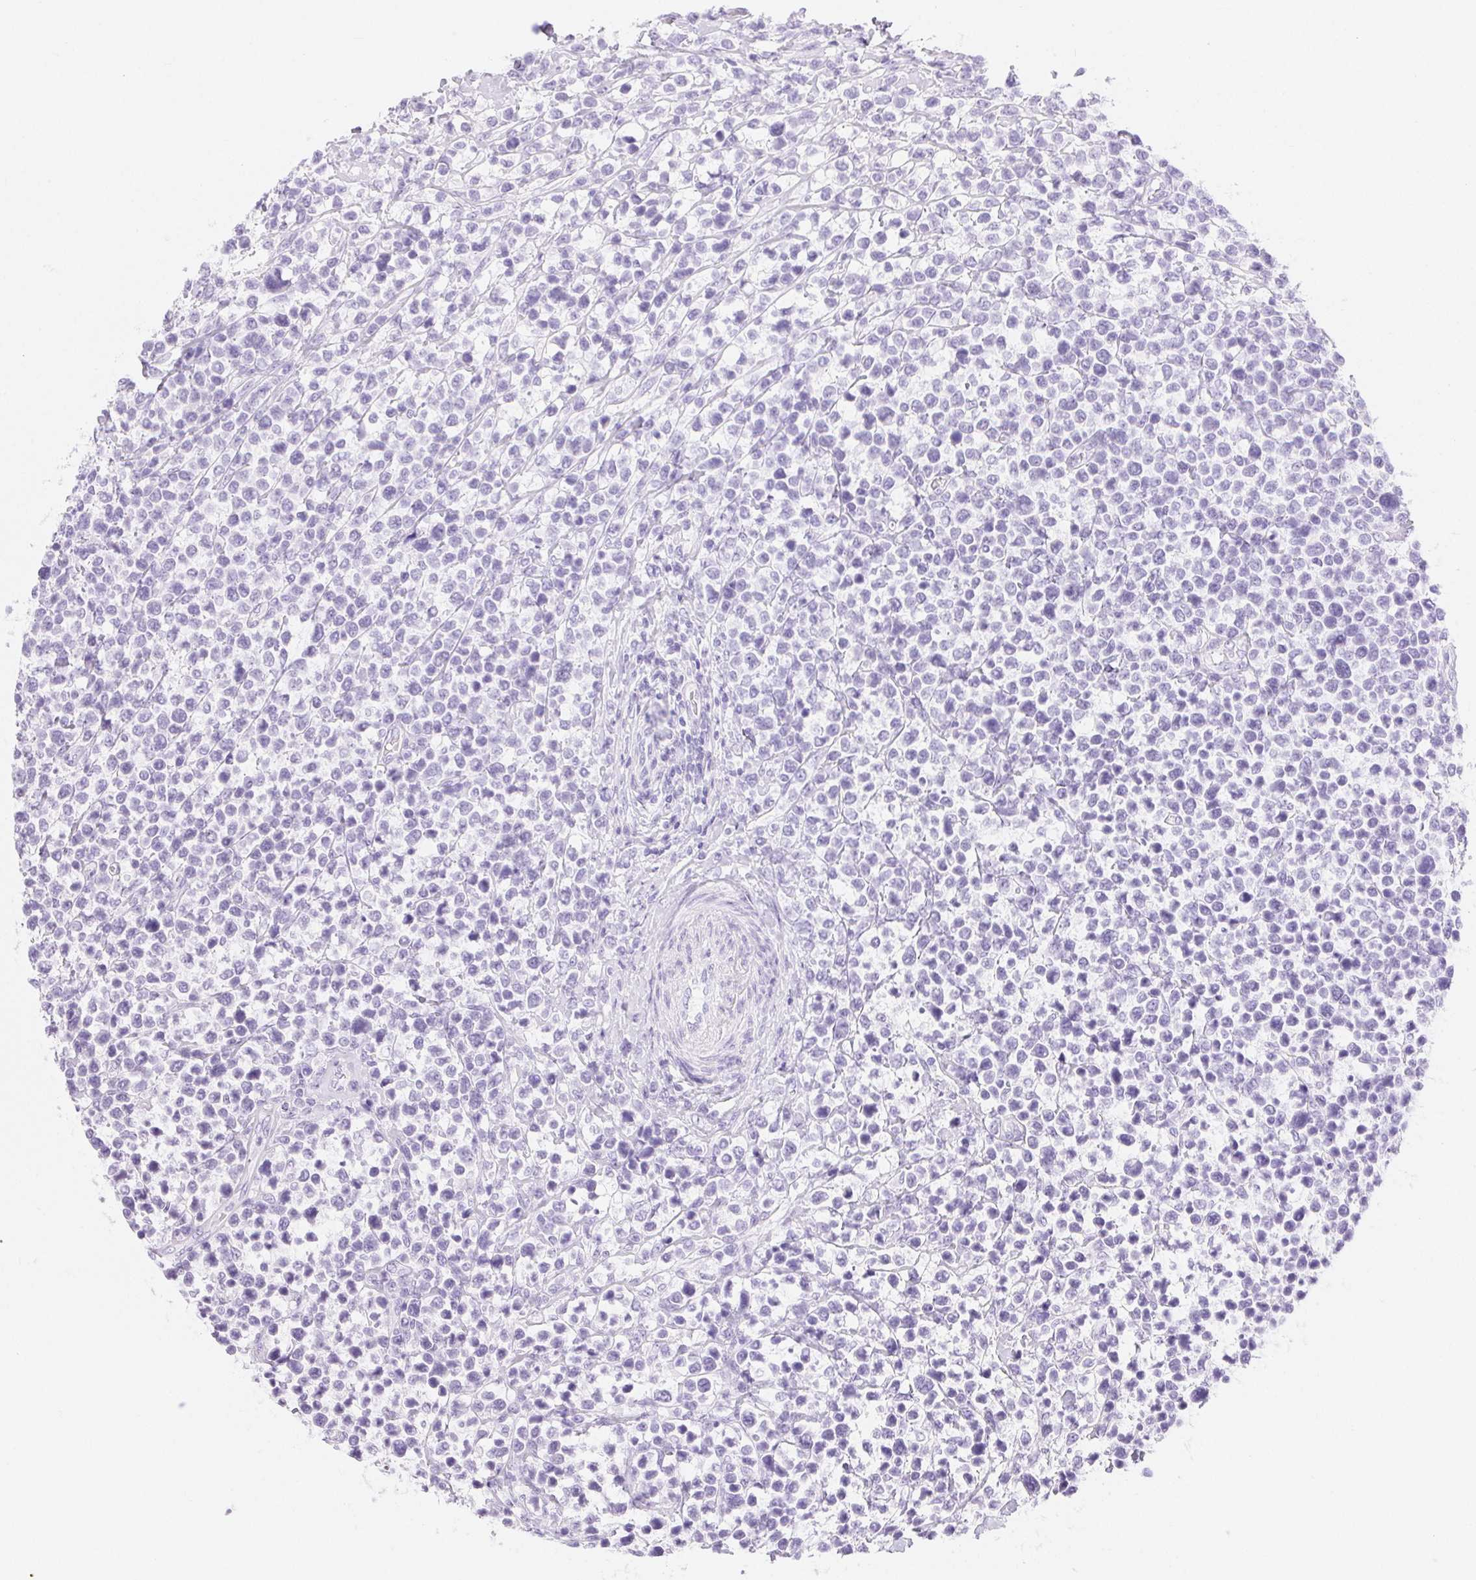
{"staining": {"intensity": "negative", "quantity": "none", "location": "none"}, "tissue": "lymphoma", "cell_type": "Tumor cells", "image_type": "cancer", "snomed": [{"axis": "morphology", "description": "Malignant lymphoma, non-Hodgkin's type, High grade"}, {"axis": "topography", "description": "Soft tissue"}], "caption": "Lymphoma was stained to show a protein in brown. There is no significant expression in tumor cells.", "gene": "CLDN16", "patient": {"sex": "female", "age": 56}}